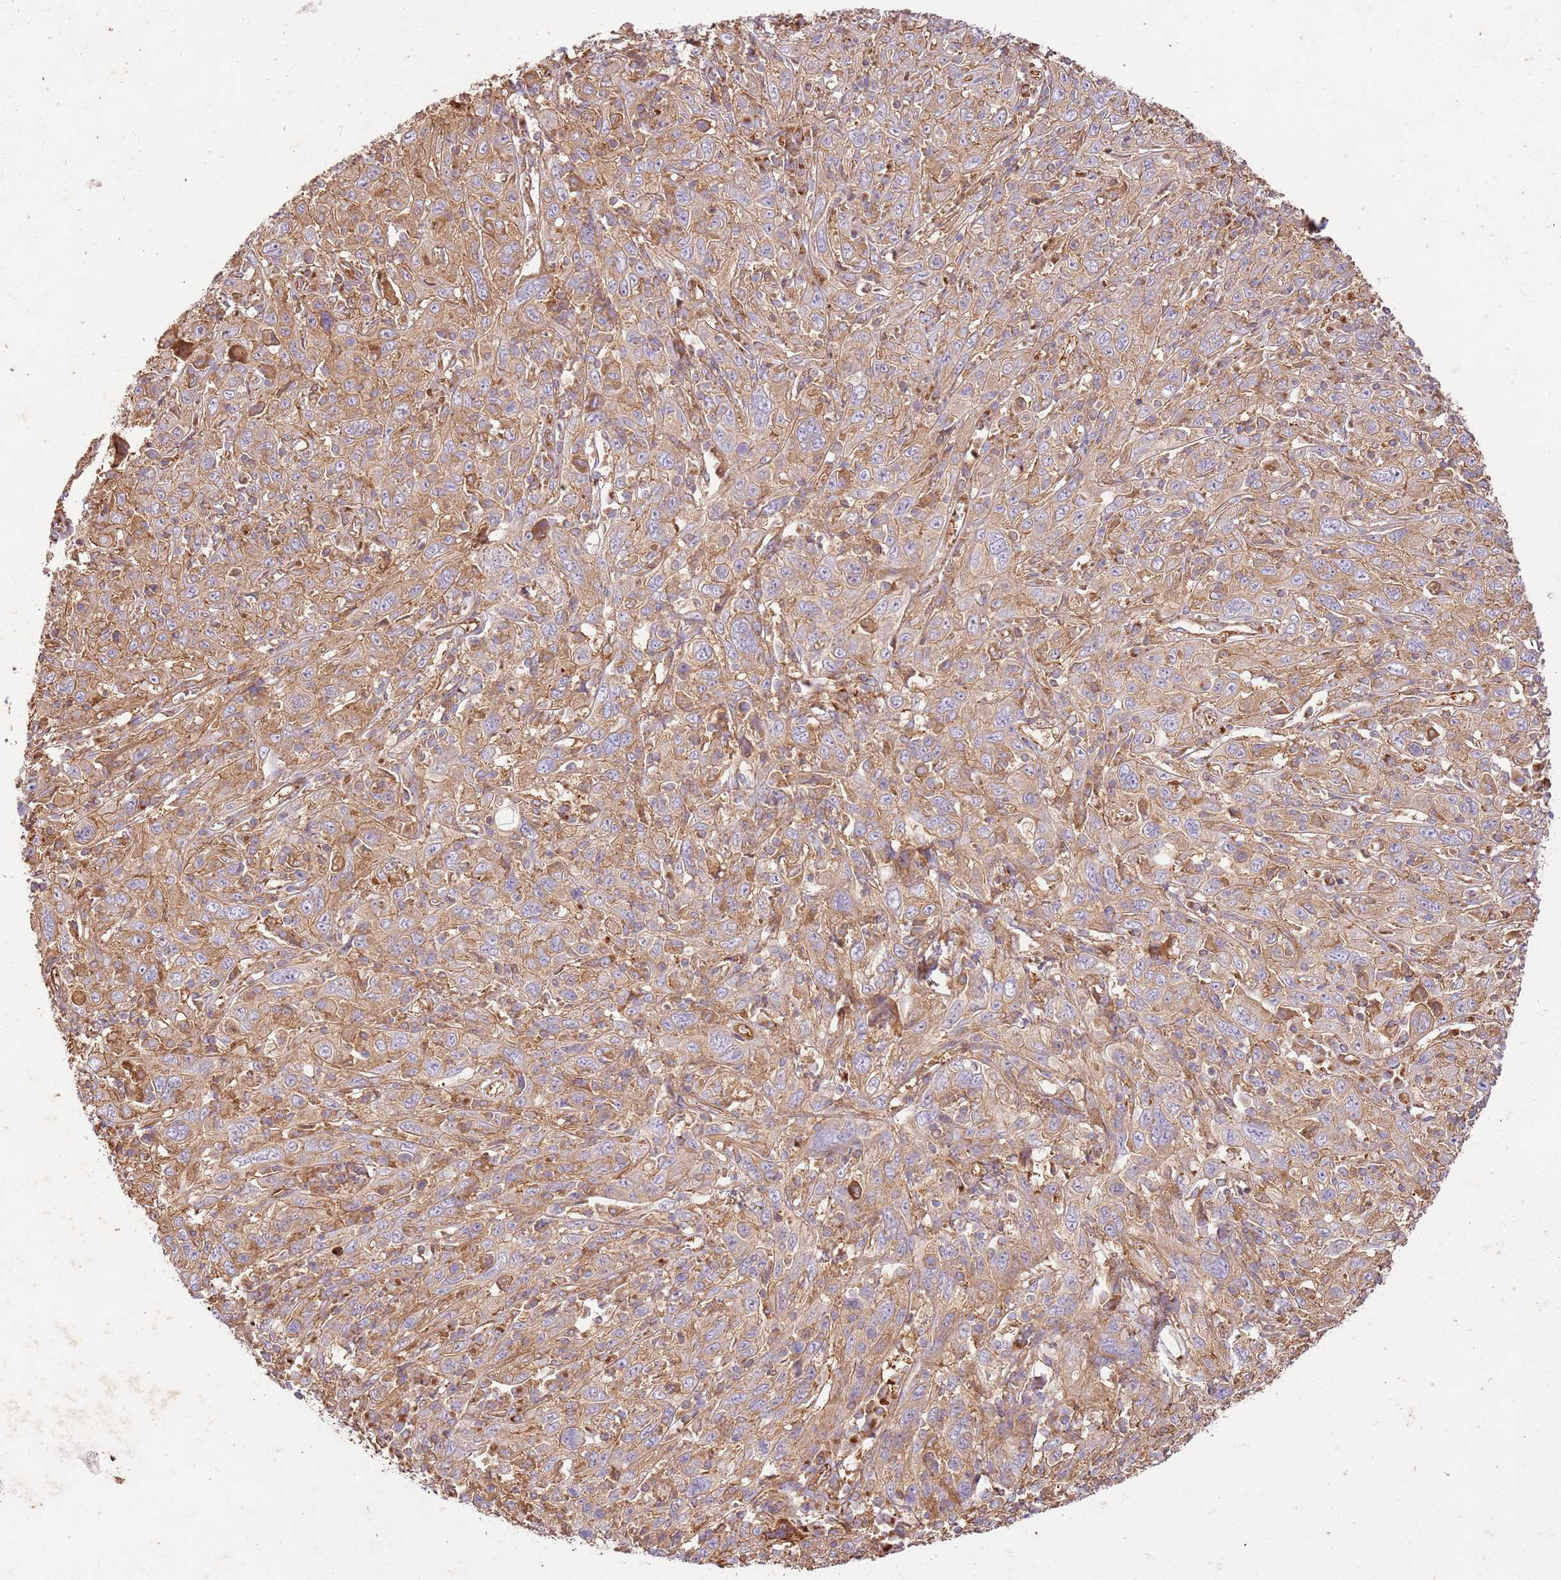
{"staining": {"intensity": "moderate", "quantity": ">75%", "location": "cytoplasmic/membranous"}, "tissue": "cervical cancer", "cell_type": "Tumor cells", "image_type": "cancer", "snomed": [{"axis": "morphology", "description": "Squamous cell carcinoma, NOS"}, {"axis": "topography", "description": "Cervix"}], "caption": "Cervical squamous cell carcinoma stained with a brown dye demonstrates moderate cytoplasmic/membranous positive expression in approximately >75% of tumor cells.", "gene": "ZBTB39", "patient": {"sex": "female", "age": 46}}